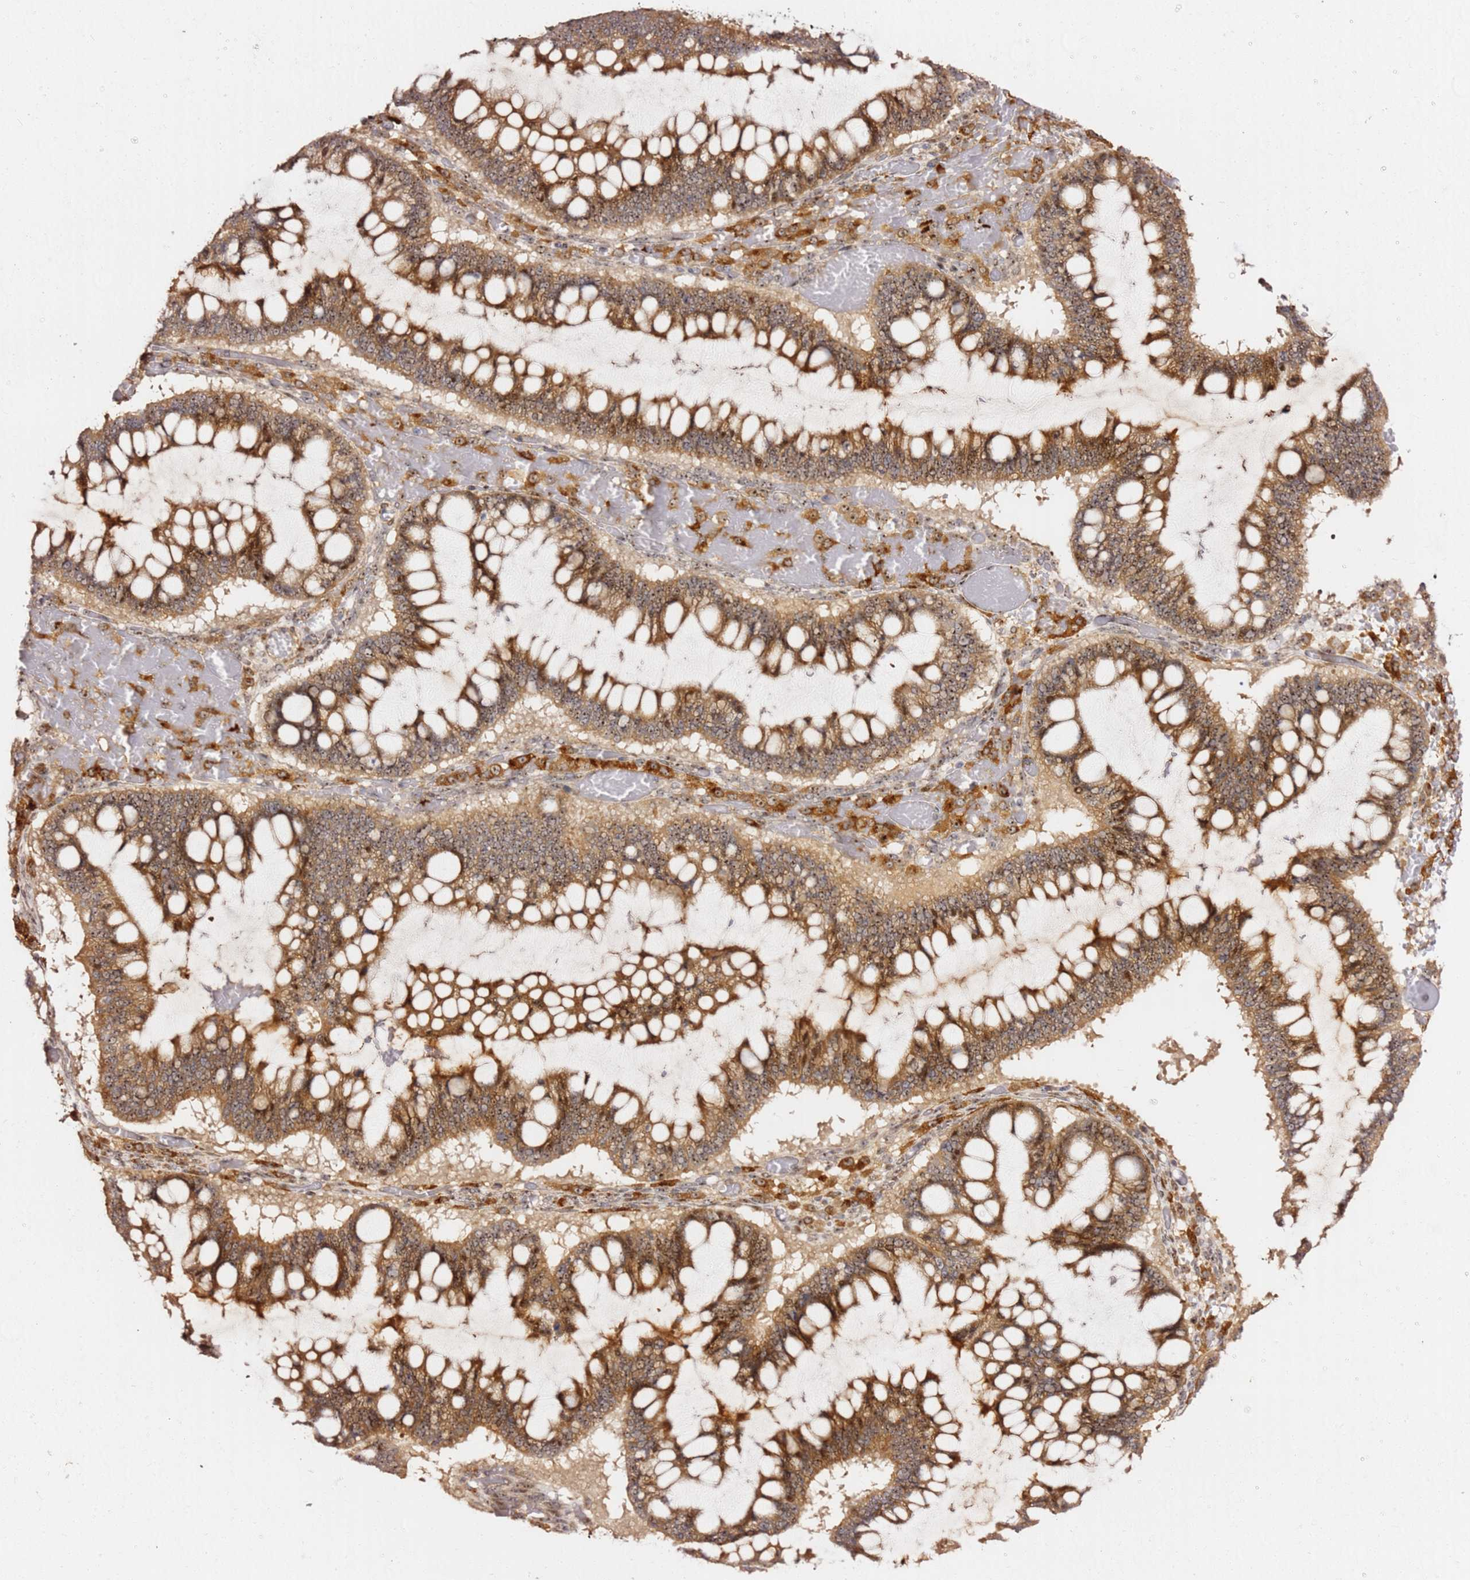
{"staining": {"intensity": "moderate", "quantity": ">75%", "location": "cytoplasmic/membranous,nuclear"}, "tissue": "ovarian cancer", "cell_type": "Tumor cells", "image_type": "cancer", "snomed": [{"axis": "morphology", "description": "Cystadenocarcinoma, mucinous, NOS"}, {"axis": "topography", "description": "Ovary"}], "caption": "Immunohistochemistry image of human ovarian cancer (mucinous cystadenocarcinoma) stained for a protein (brown), which reveals medium levels of moderate cytoplasmic/membranous and nuclear positivity in approximately >75% of tumor cells.", "gene": "KIF25", "patient": {"sex": "female", "age": 73}}